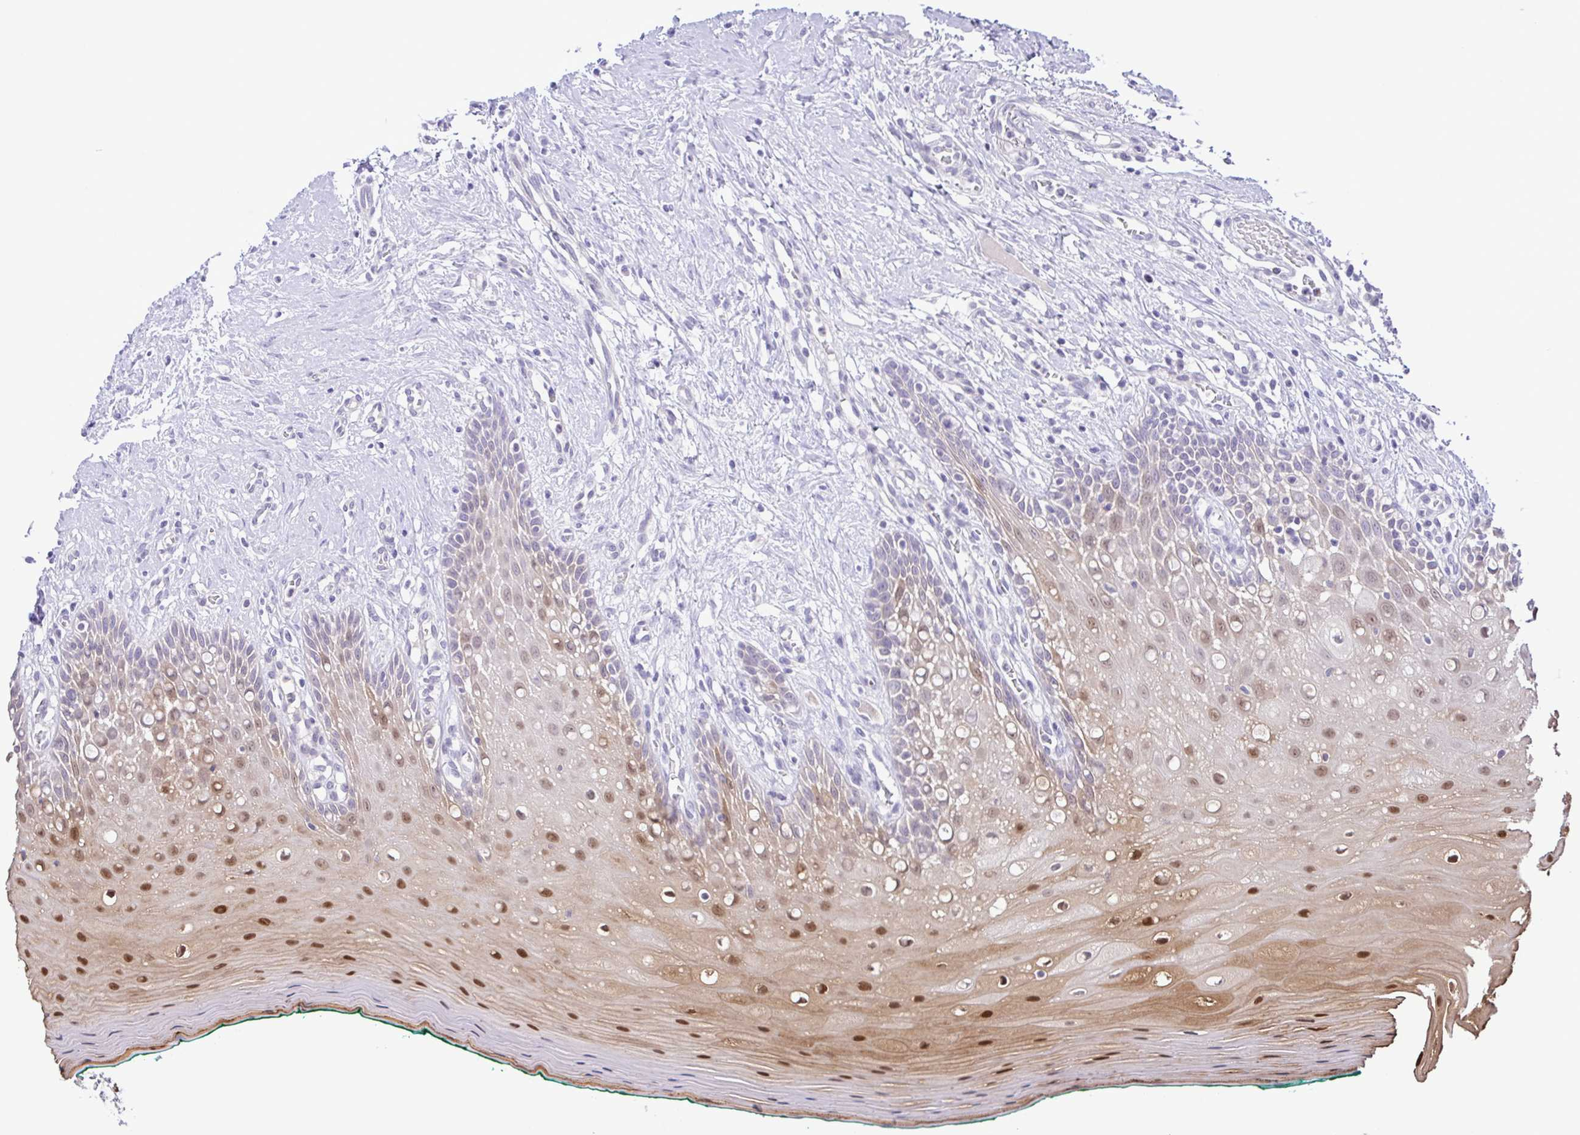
{"staining": {"intensity": "strong", "quantity": "25%-75%", "location": "cytoplasmic/membranous,nuclear"}, "tissue": "oral mucosa", "cell_type": "Squamous epithelial cells", "image_type": "normal", "snomed": [{"axis": "morphology", "description": "Normal tissue, NOS"}, {"axis": "topography", "description": "Oral tissue"}], "caption": "Strong cytoplasmic/membranous,nuclear staining is appreciated in about 25%-75% of squamous epithelial cells in benign oral mucosa. Nuclei are stained in blue.", "gene": "IL1RN", "patient": {"sex": "female", "age": 83}}